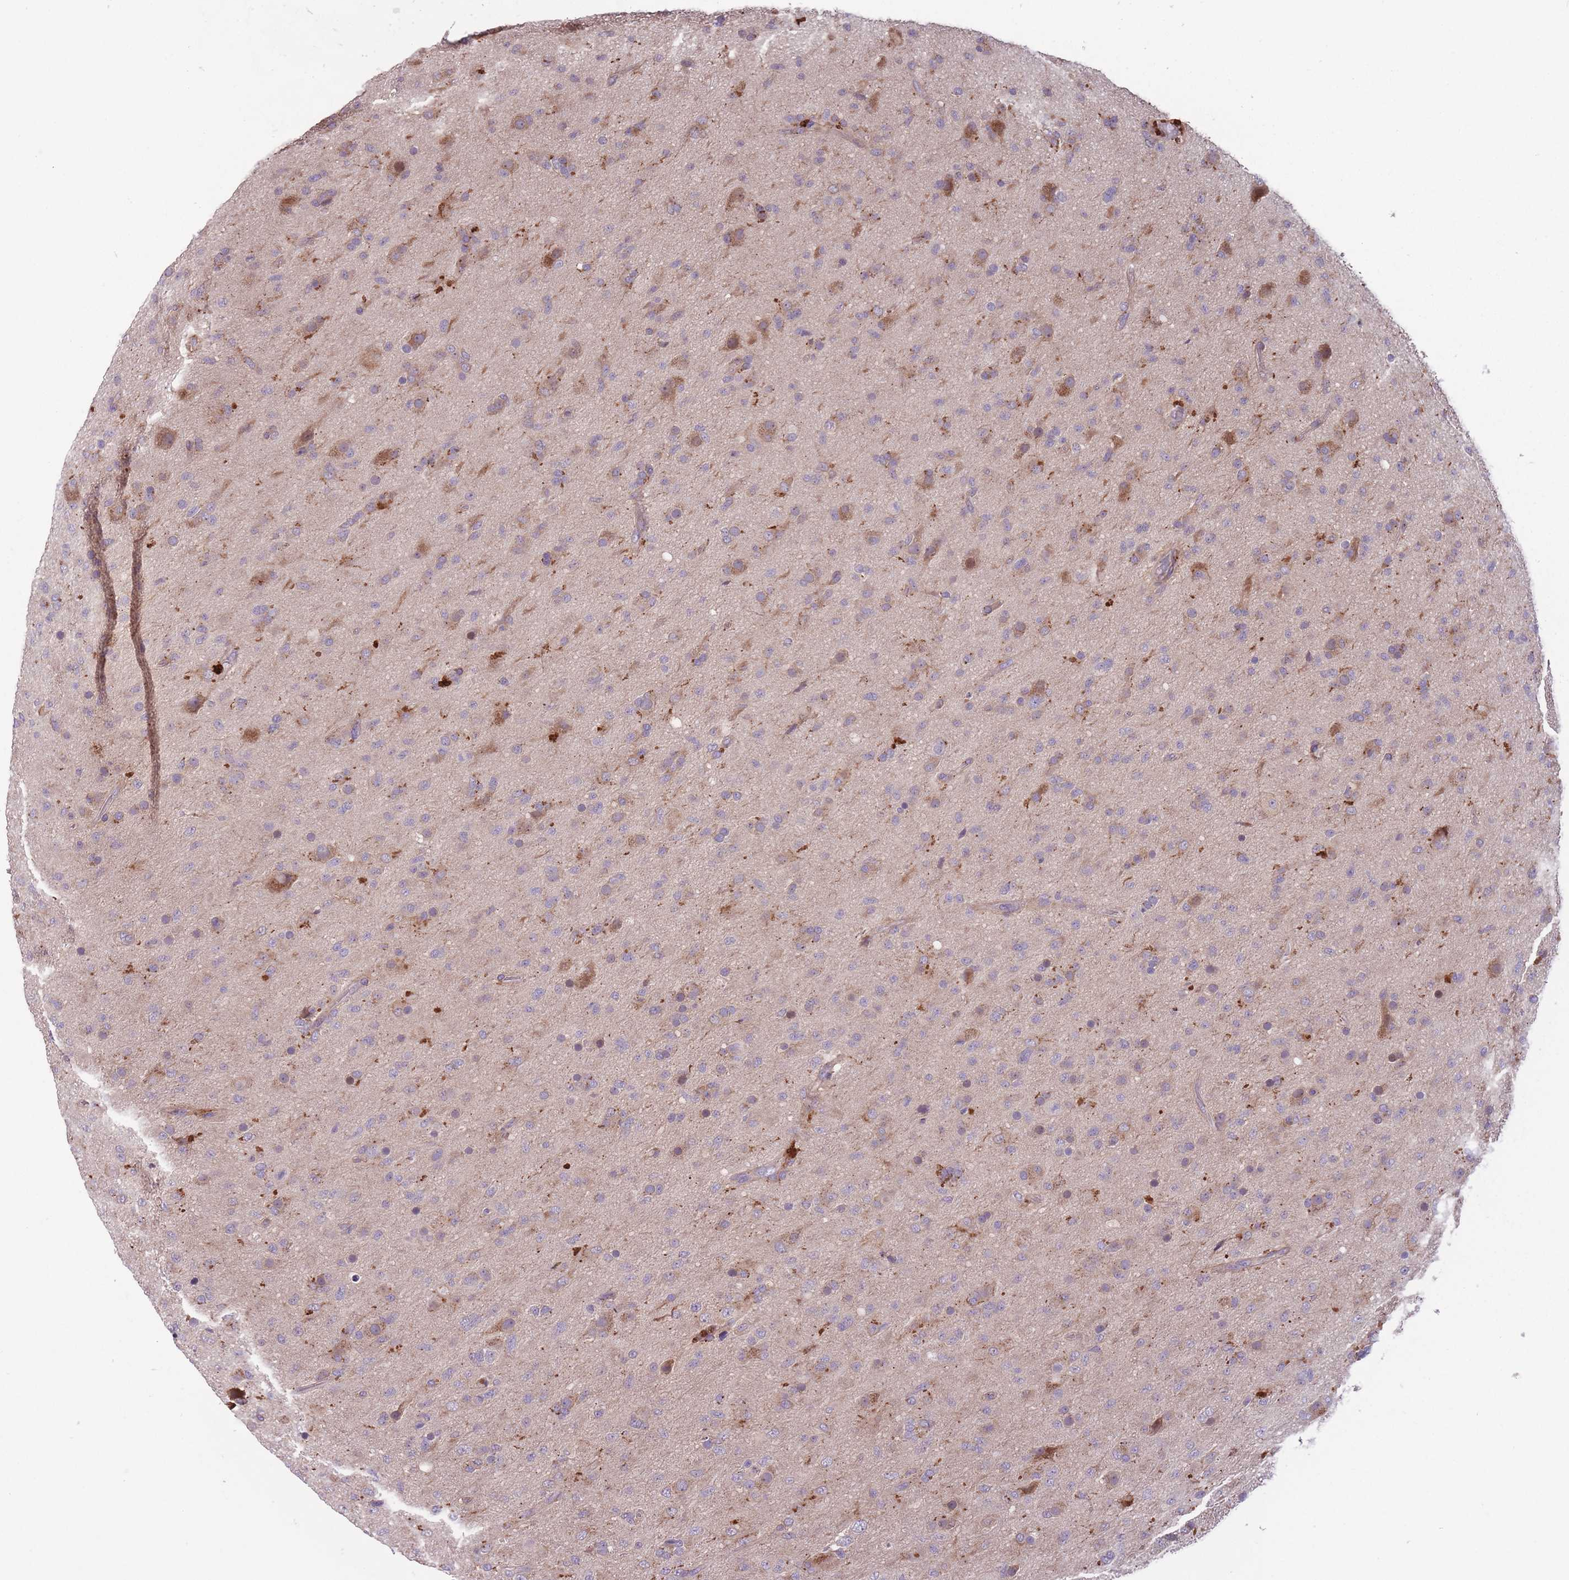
{"staining": {"intensity": "weak", "quantity": "<25%", "location": "cytoplasmic/membranous"}, "tissue": "glioma", "cell_type": "Tumor cells", "image_type": "cancer", "snomed": [{"axis": "morphology", "description": "Glioma, malignant, Low grade"}, {"axis": "topography", "description": "Brain"}], "caption": "A photomicrograph of human glioma is negative for staining in tumor cells.", "gene": "ITPKC", "patient": {"sex": "male", "age": 65}}